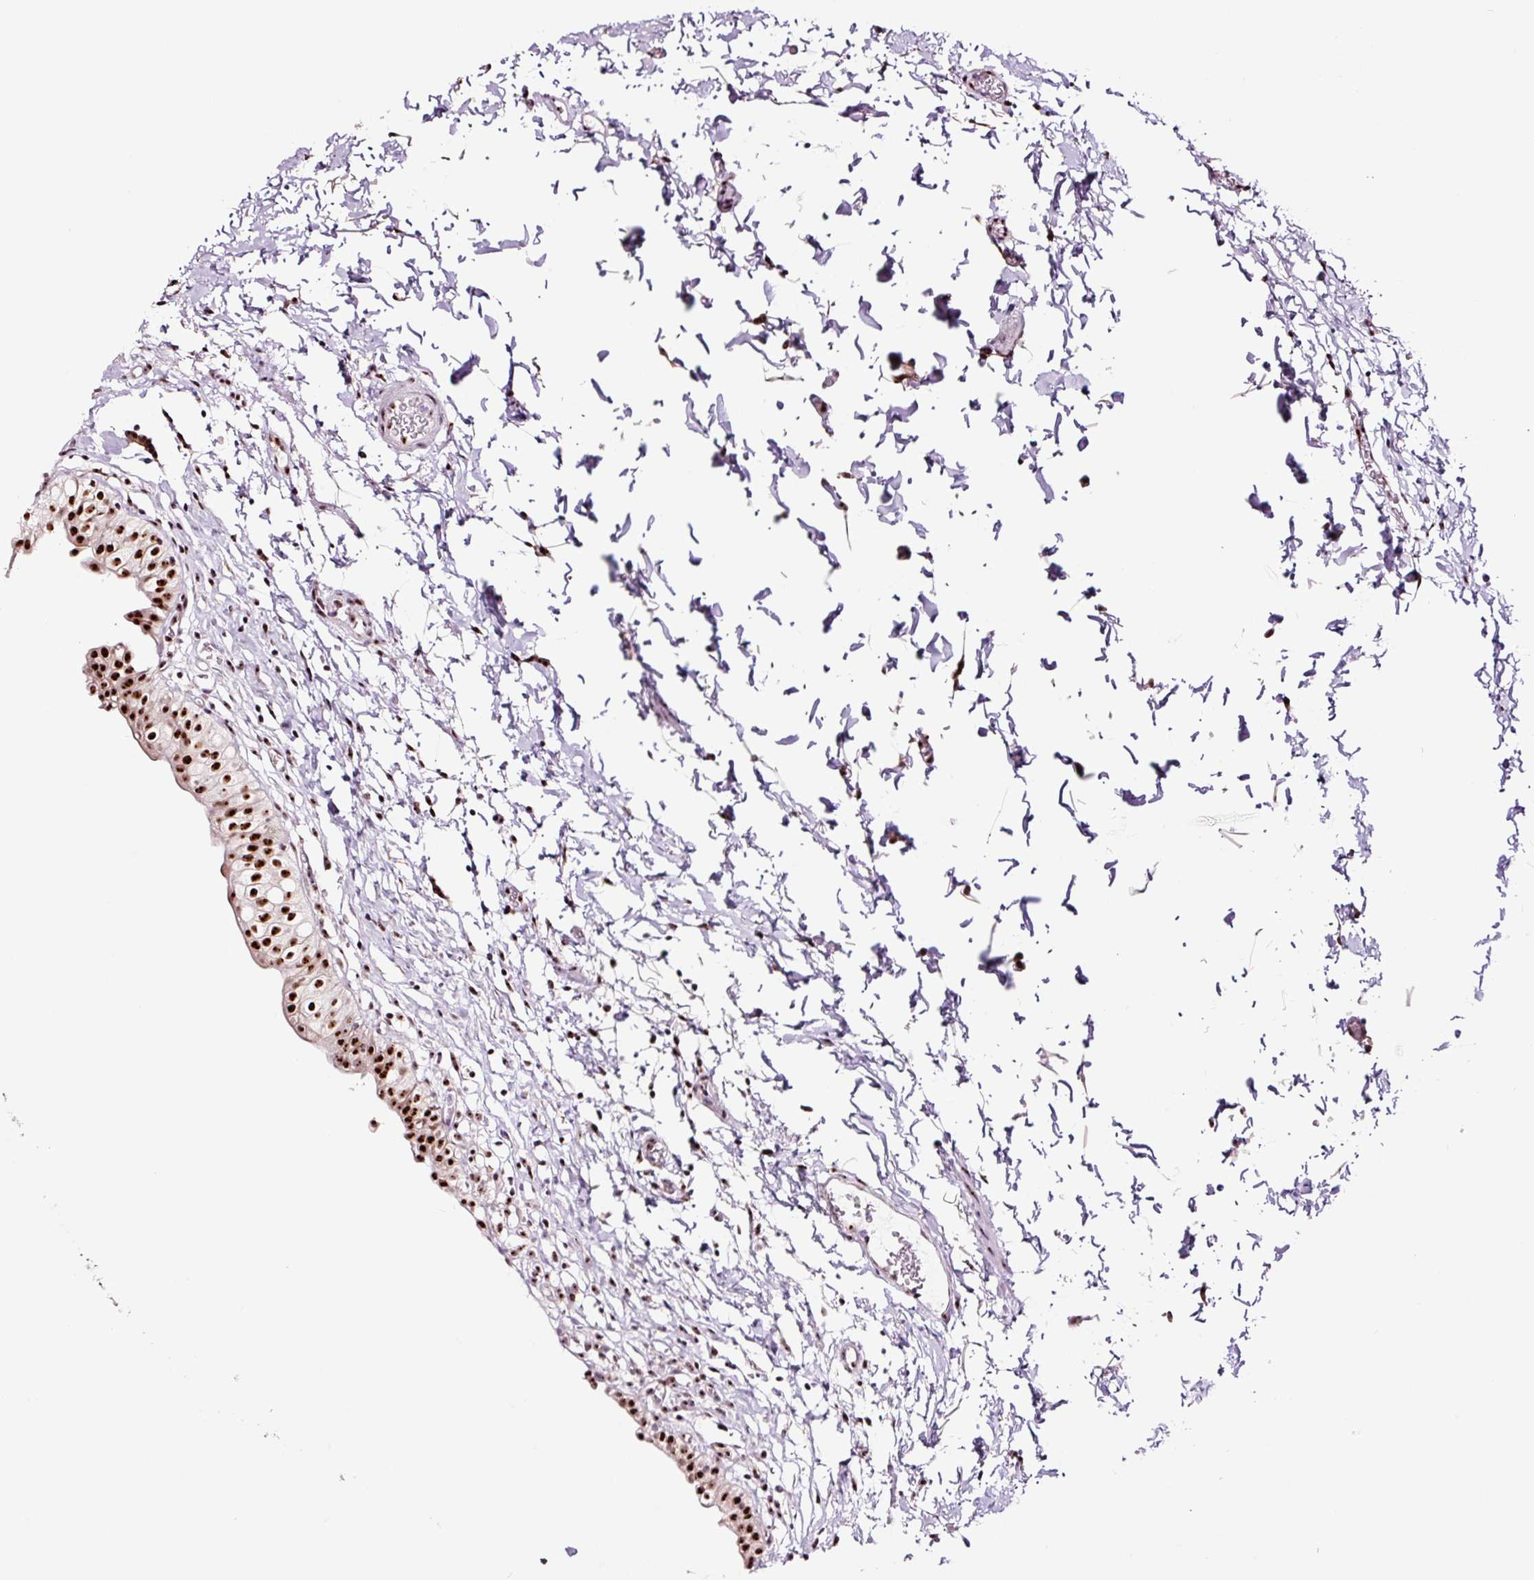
{"staining": {"intensity": "strong", "quantity": ">75%", "location": "nuclear"}, "tissue": "urinary bladder", "cell_type": "Urothelial cells", "image_type": "normal", "snomed": [{"axis": "morphology", "description": "Normal tissue, NOS"}, {"axis": "topography", "description": "Urinary bladder"}, {"axis": "topography", "description": "Peripheral nerve tissue"}], "caption": "Benign urinary bladder demonstrates strong nuclear expression in approximately >75% of urothelial cells, visualized by immunohistochemistry.", "gene": "GNL3", "patient": {"sex": "male", "age": 55}}